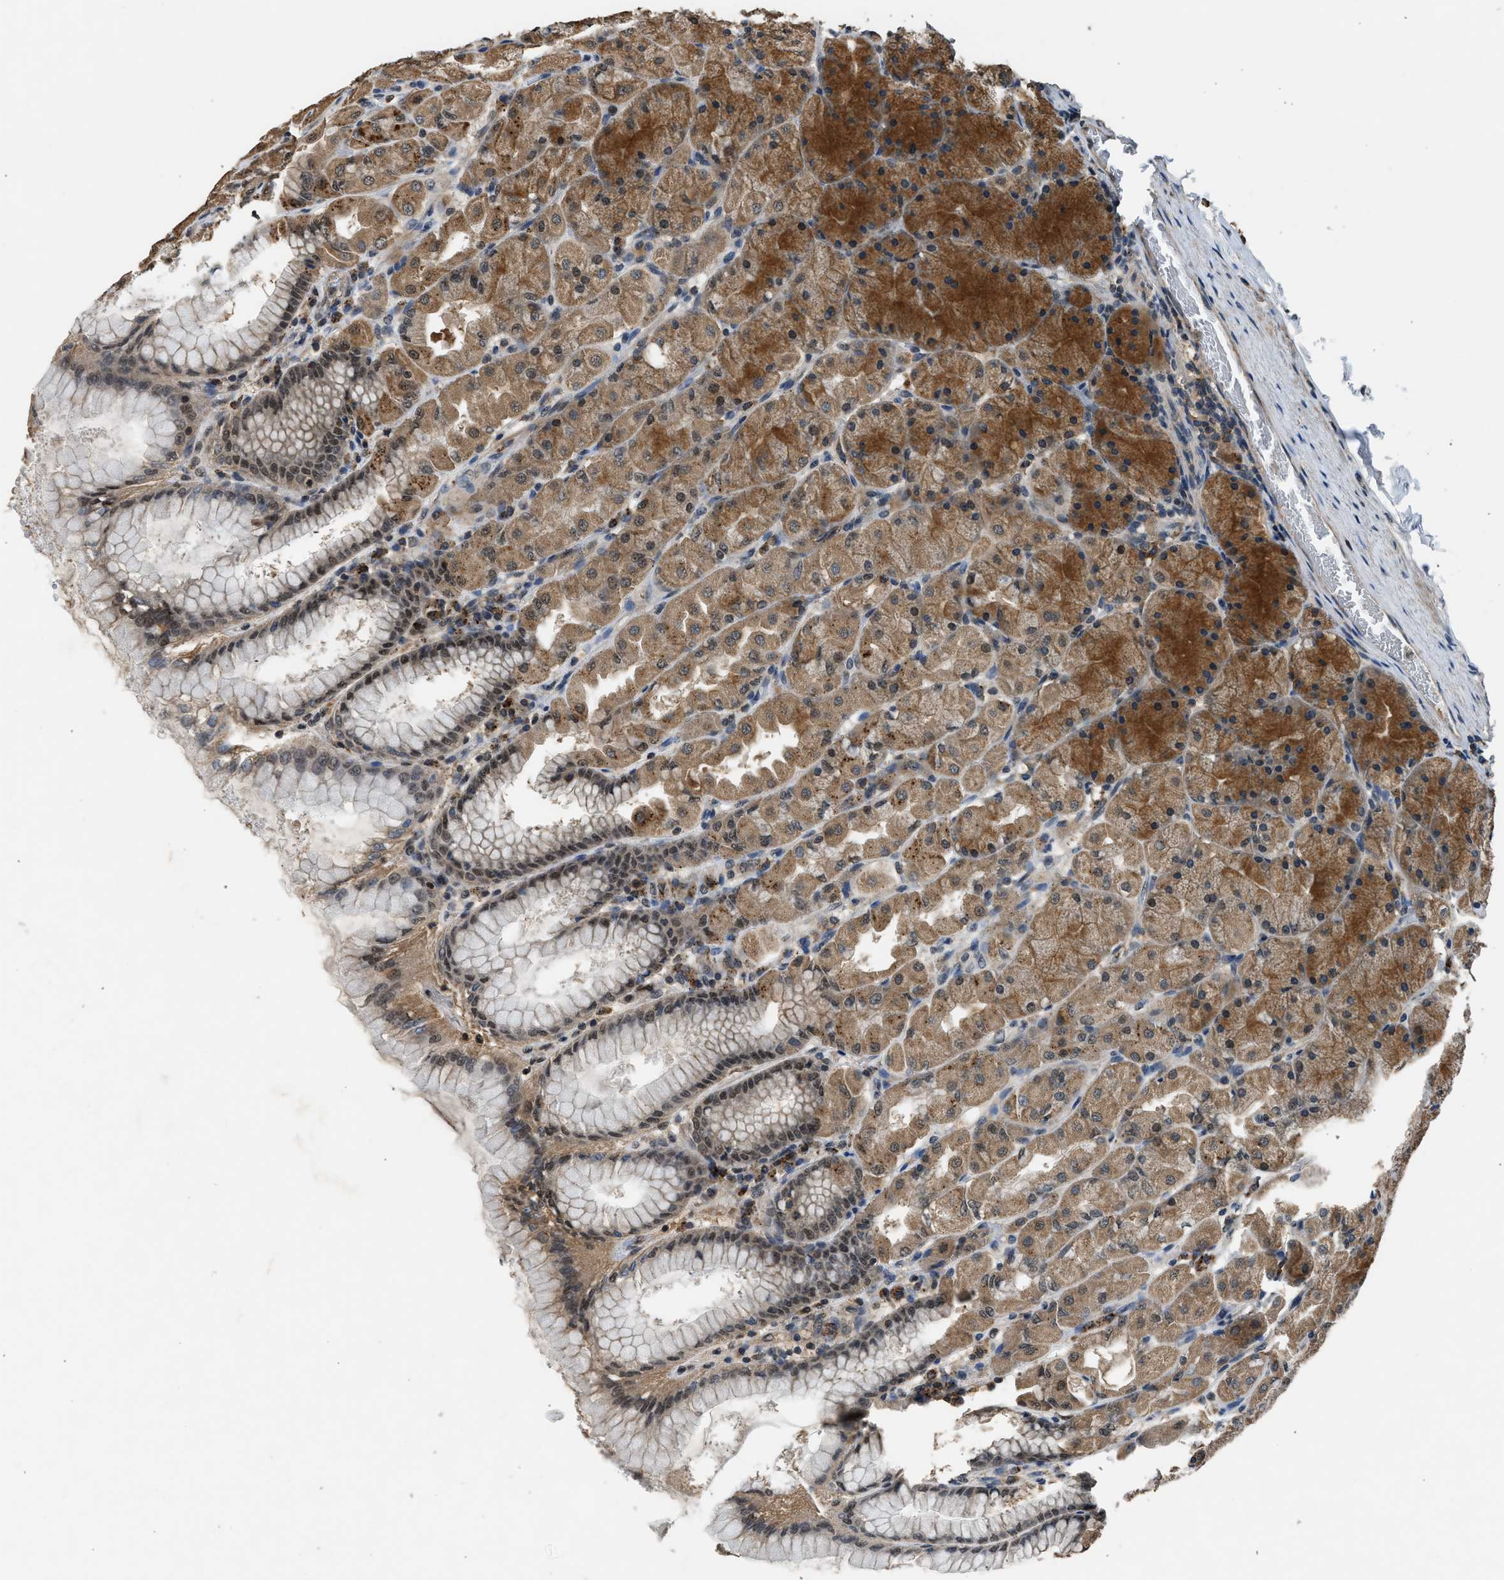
{"staining": {"intensity": "moderate", "quantity": ">75%", "location": "cytoplasmic/membranous,nuclear"}, "tissue": "stomach", "cell_type": "Glandular cells", "image_type": "normal", "snomed": [{"axis": "morphology", "description": "Normal tissue, NOS"}, {"axis": "topography", "description": "Stomach, upper"}], "caption": "There is medium levels of moderate cytoplasmic/membranous,nuclear expression in glandular cells of normal stomach, as demonstrated by immunohistochemical staining (brown color).", "gene": "SLC15A4", "patient": {"sex": "female", "age": 56}}